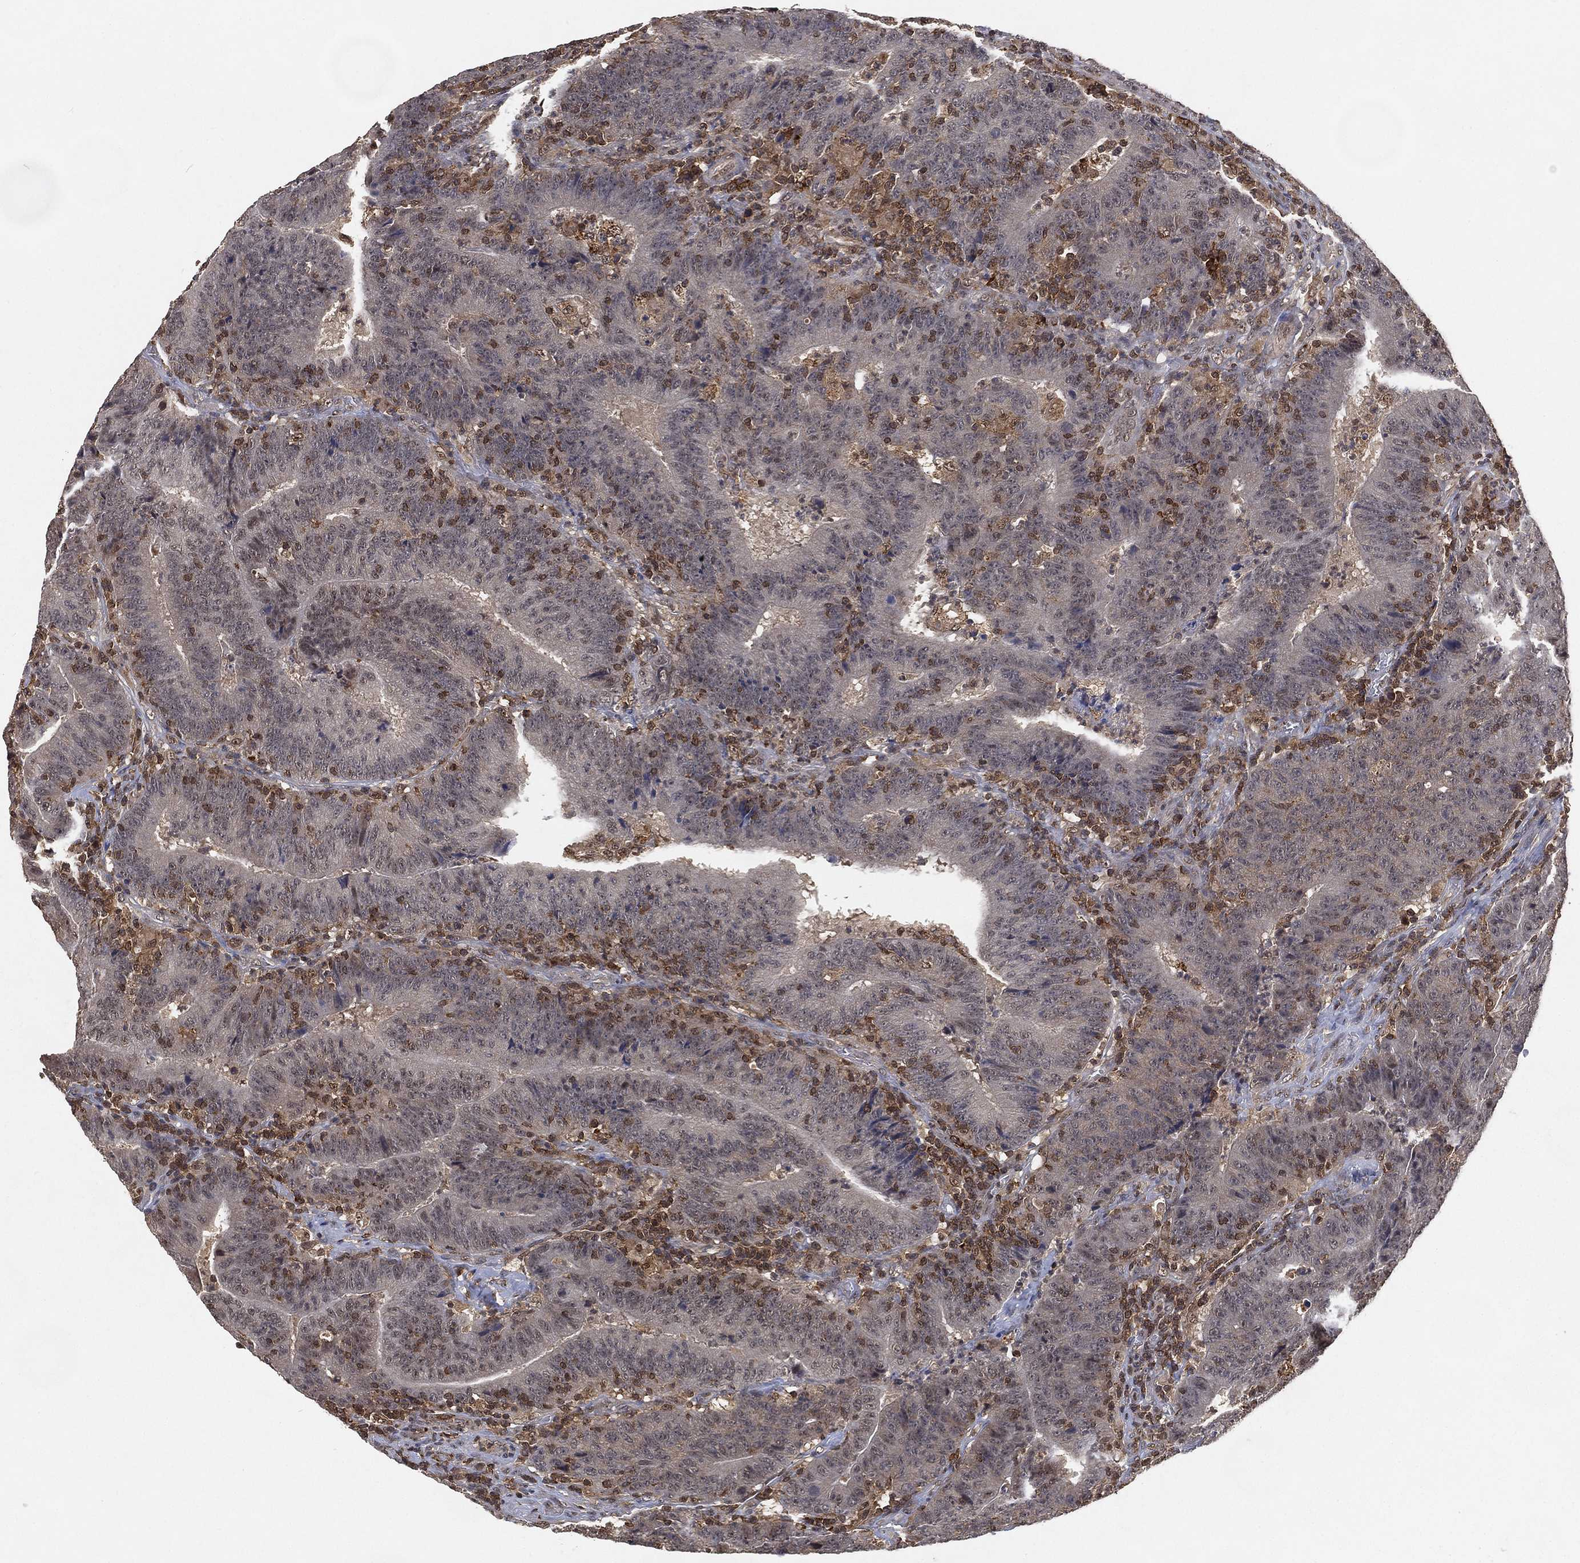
{"staining": {"intensity": "negative", "quantity": "none", "location": "none"}, "tissue": "colorectal cancer", "cell_type": "Tumor cells", "image_type": "cancer", "snomed": [{"axis": "morphology", "description": "Adenocarcinoma, NOS"}, {"axis": "topography", "description": "Colon"}], "caption": "The micrograph shows no significant positivity in tumor cells of colorectal cancer.", "gene": "WDR26", "patient": {"sex": "female", "age": 75}}